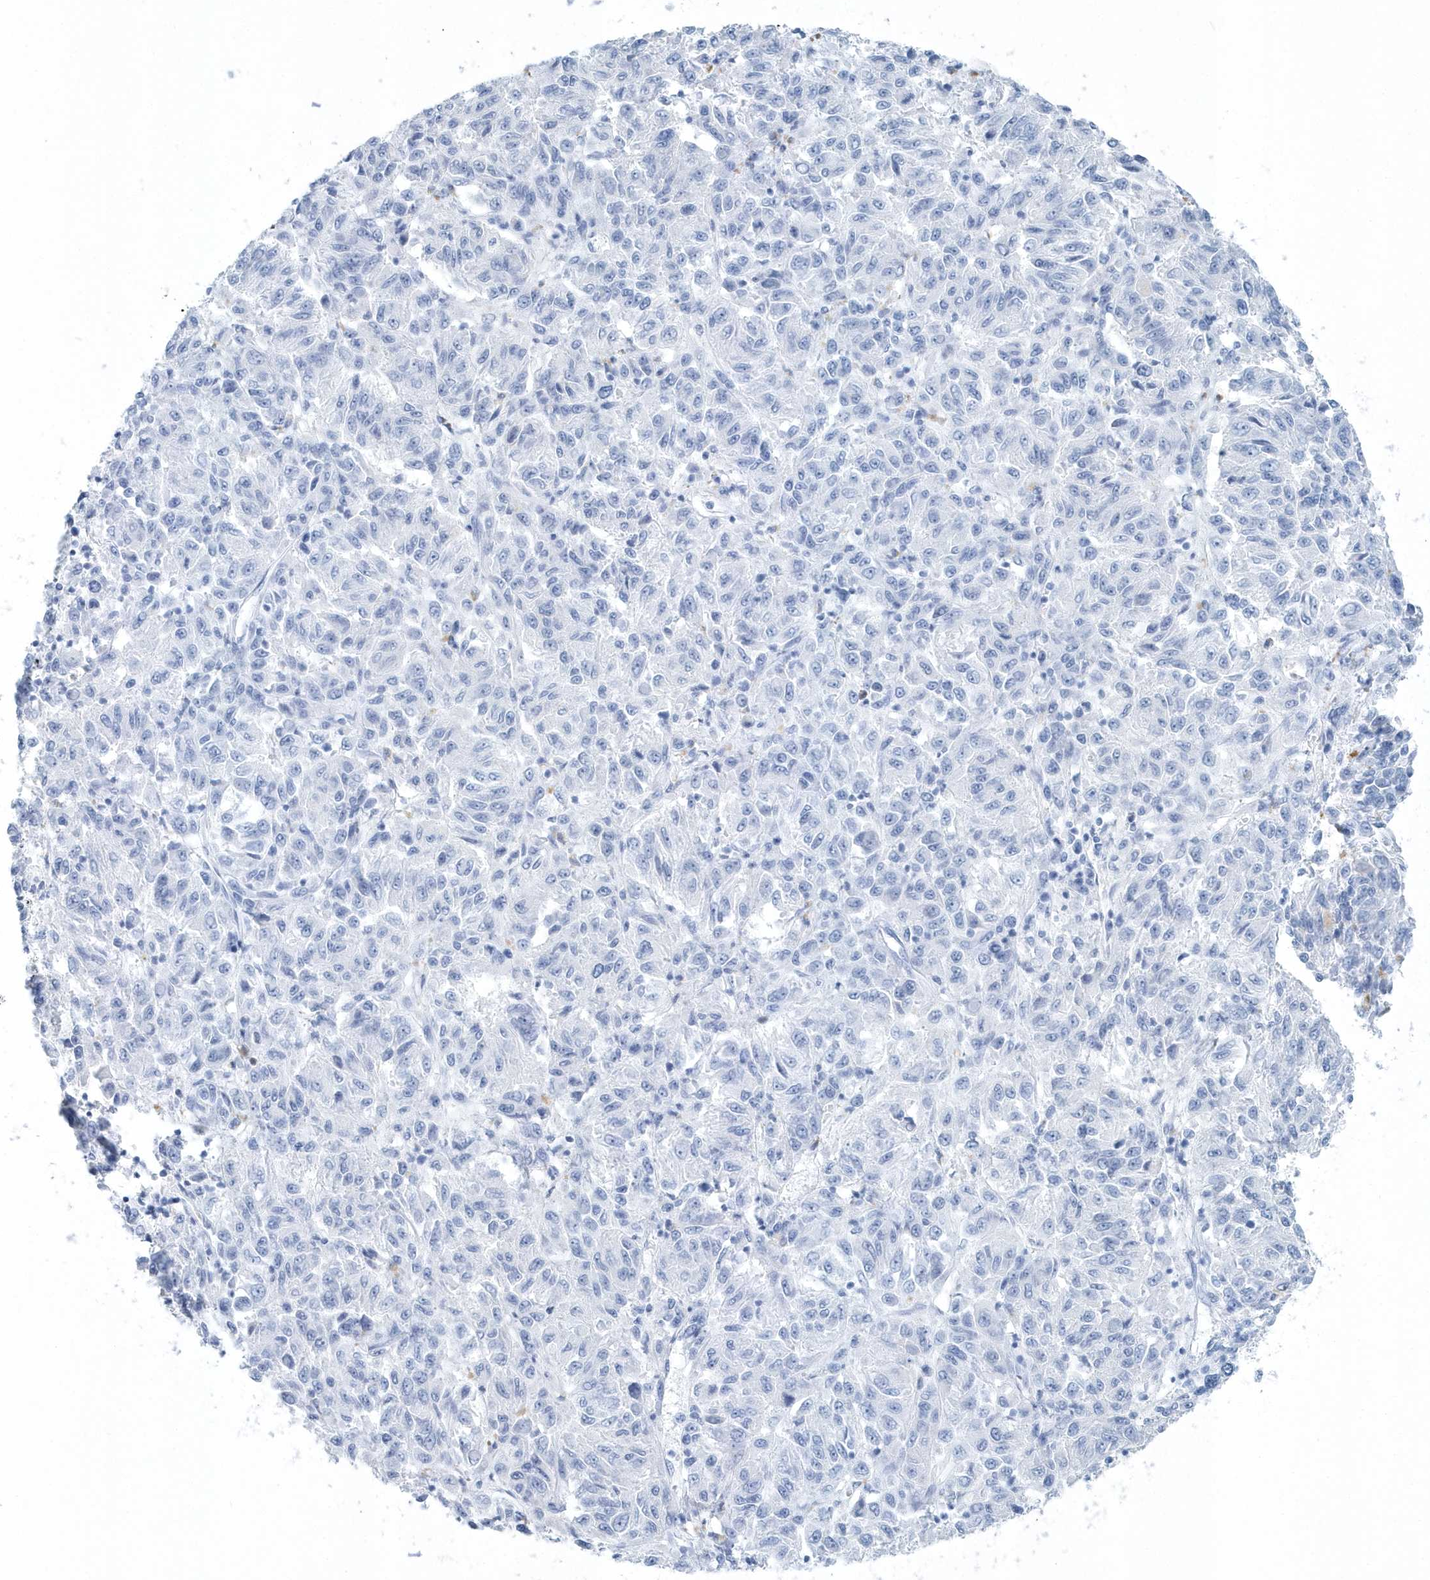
{"staining": {"intensity": "negative", "quantity": "none", "location": "none"}, "tissue": "melanoma", "cell_type": "Tumor cells", "image_type": "cancer", "snomed": [{"axis": "morphology", "description": "Malignant melanoma, Metastatic site"}, {"axis": "topography", "description": "Lung"}], "caption": "DAB immunohistochemical staining of malignant melanoma (metastatic site) exhibits no significant expression in tumor cells.", "gene": "PTPRO", "patient": {"sex": "male", "age": 64}}